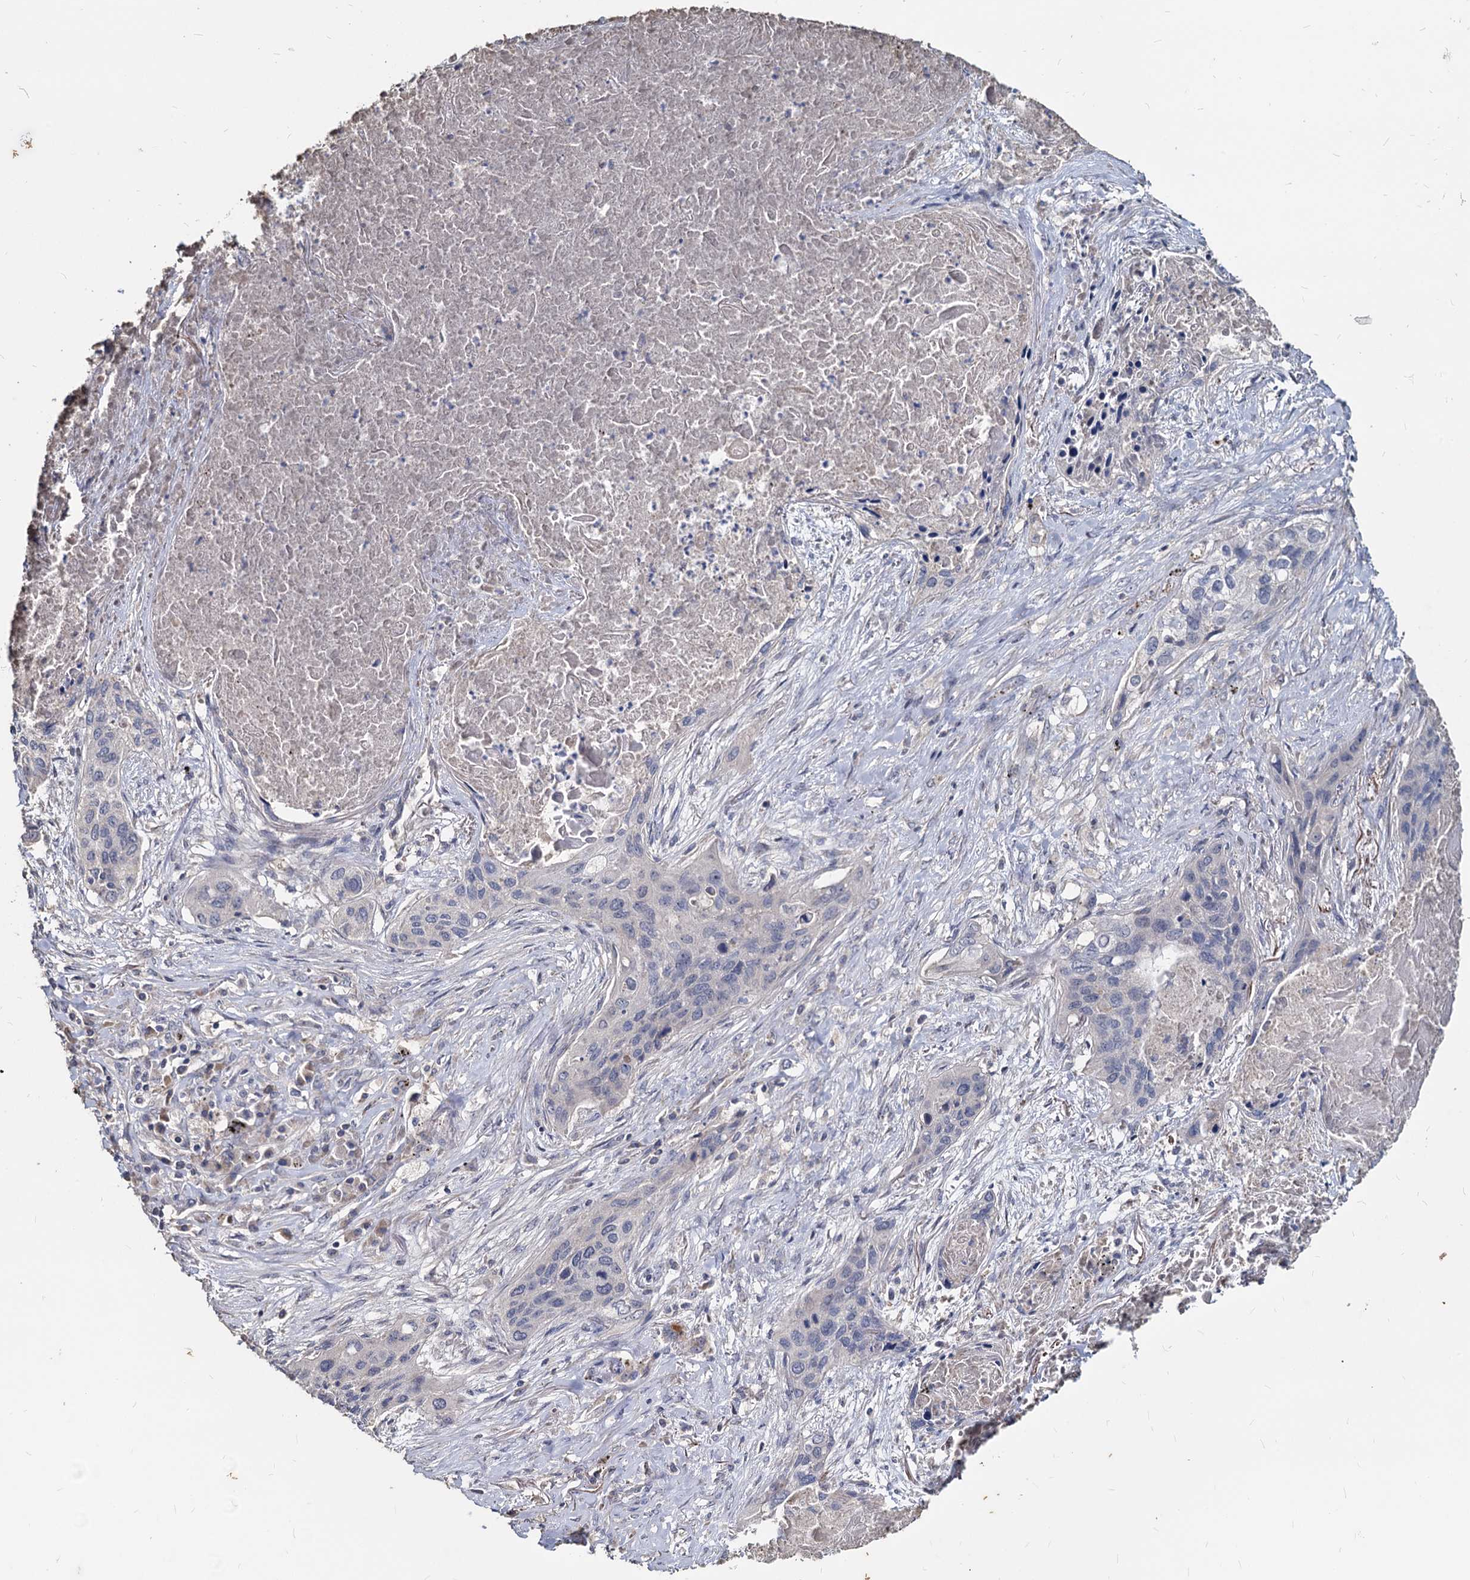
{"staining": {"intensity": "negative", "quantity": "none", "location": "none"}, "tissue": "lung cancer", "cell_type": "Tumor cells", "image_type": "cancer", "snomed": [{"axis": "morphology", "description": "Squamous cell carcinoma, NOS"}, {"axis": "topography", "description": "Lung"}], "caption": "Immunohistochemistry (IHC) of human squamous cell carcinoma (lung) shows no positivity in tumor cells.", "gene": "DEPDC4", "patient": {"sex": "female", "age": 63}}